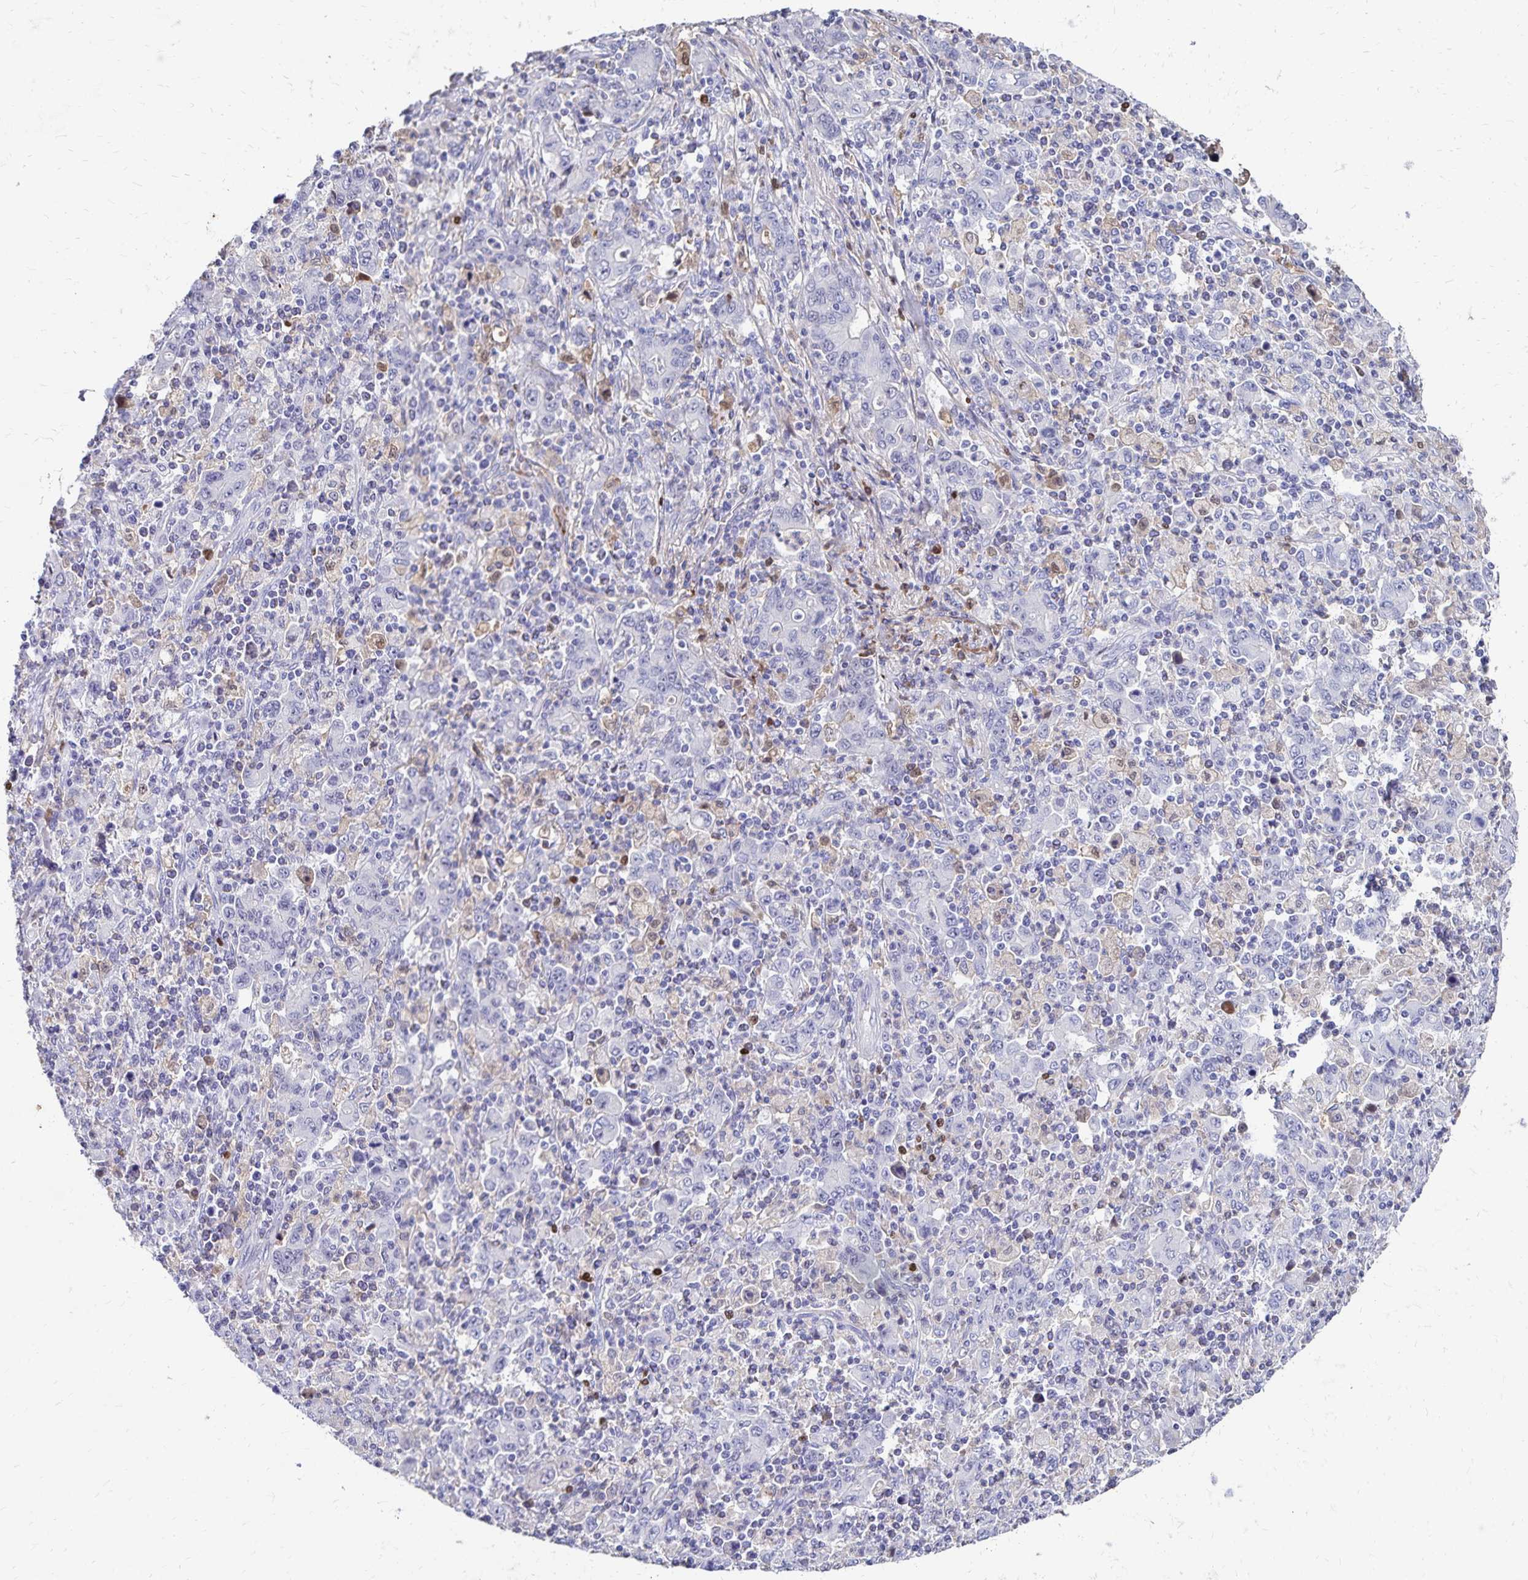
{"staining": {"intensity": "negative", "quantity": "none", "location": "none"}, "tissue": "stomach cancer", "cell_type": "Tumor cells", "image_type": "cancer", "snomed": [{"axis": "morphology", "description": "Adenocarcinoma, NOS"}, {"axis": "topography", "description": "Stomach, upper"}], "caption": "A micrograph of human adenocarcinoma (stomach) is negative for staining in tumor cells.", "gene": "PAX5", "patient": {"sex": "male", "age": 69}}